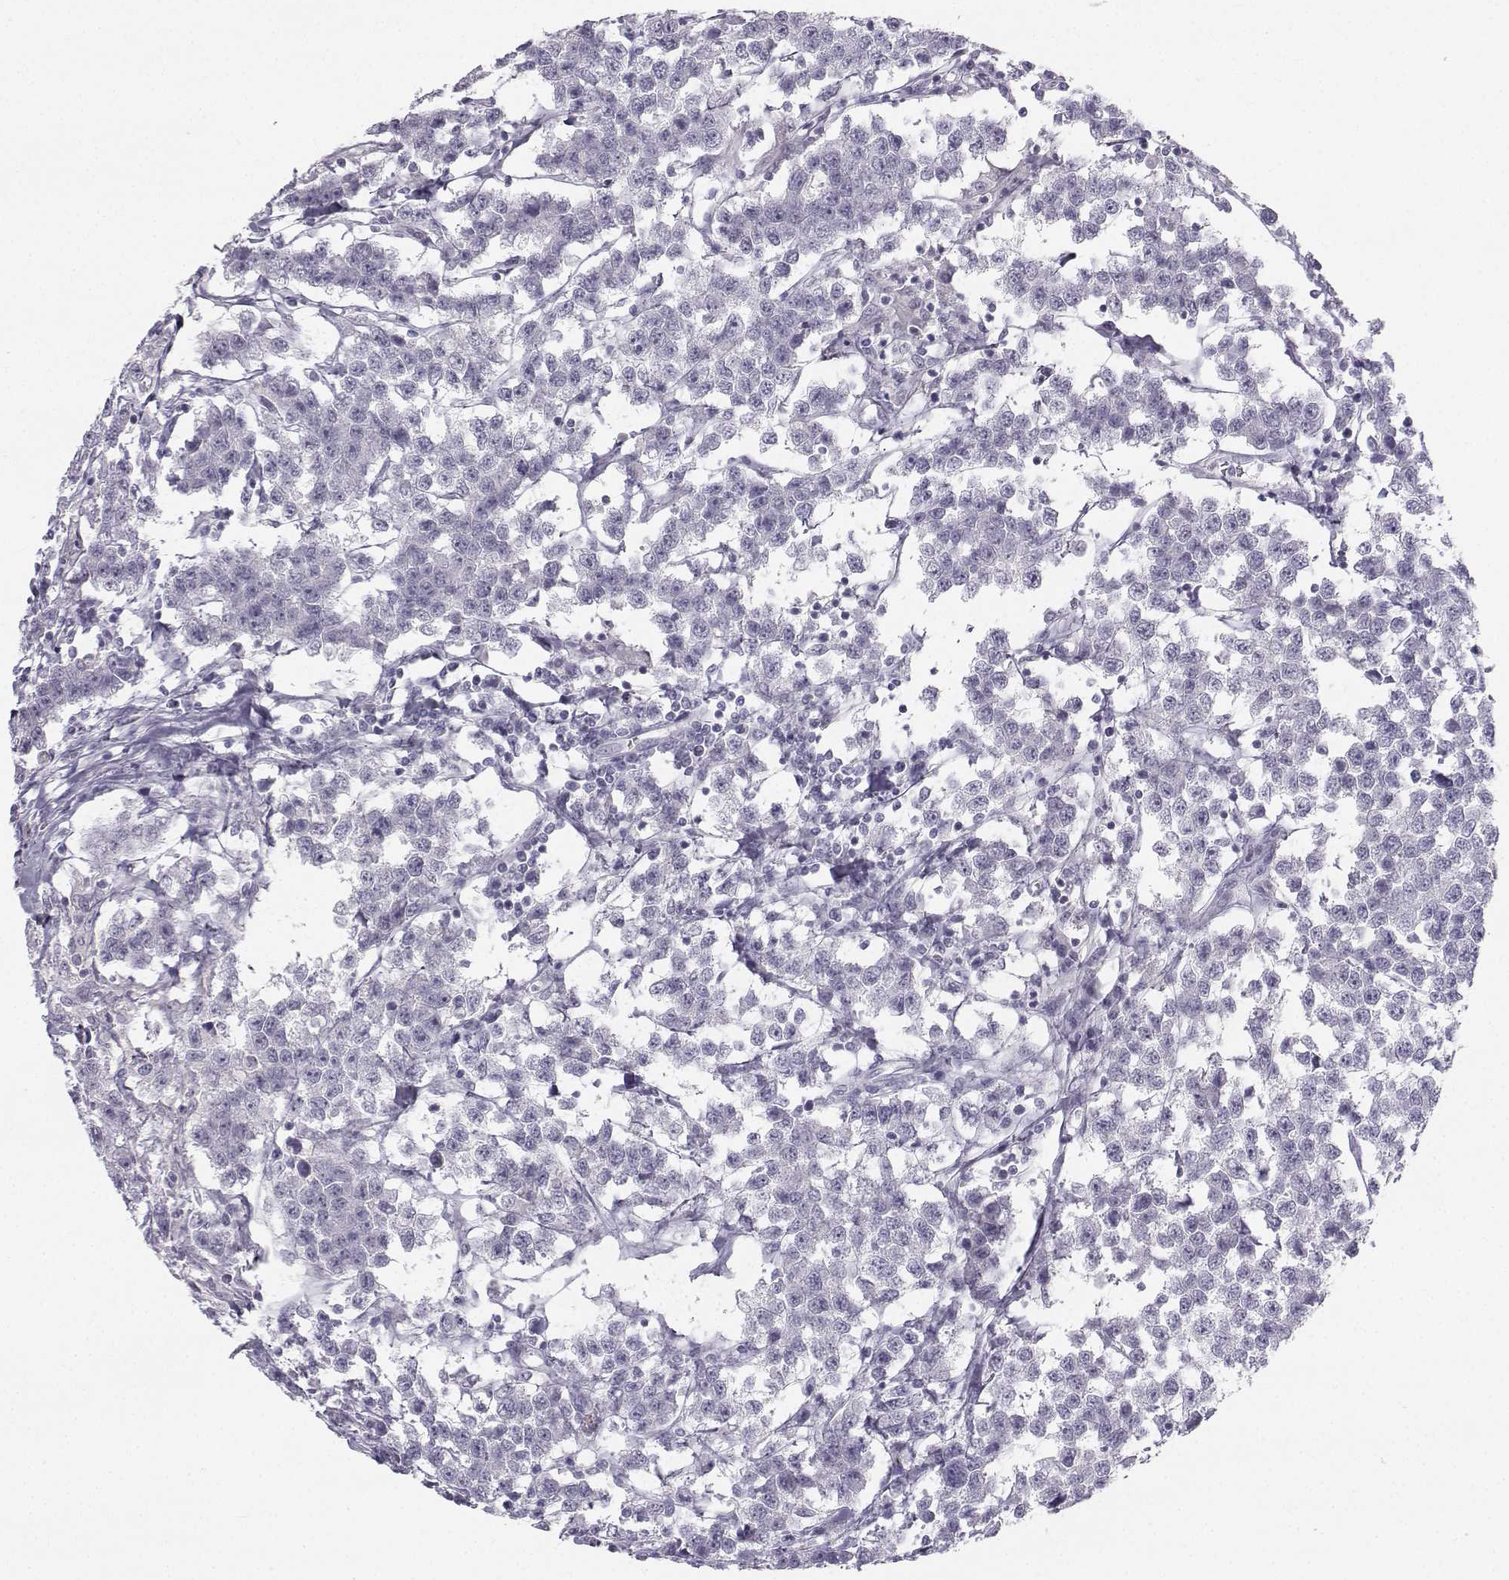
{"staining": {"intensity": "negative", "quantity": "none", "location": "none"}, "tissue": "testis cancer", "cell_type": "Tumor cells", "image_type": "cancer", "snomed": [{"axis": "morphology", "description": "Seminoma, NOS"}, {"axis": "topography", "description": "Testis"}], "caption": "Immunohistochemical staining of testis cancer (seminoma) reveals no significant staining in tumor cells.", "gene": "SYCE1", "patient": {"sex": "male", "age": 59}}